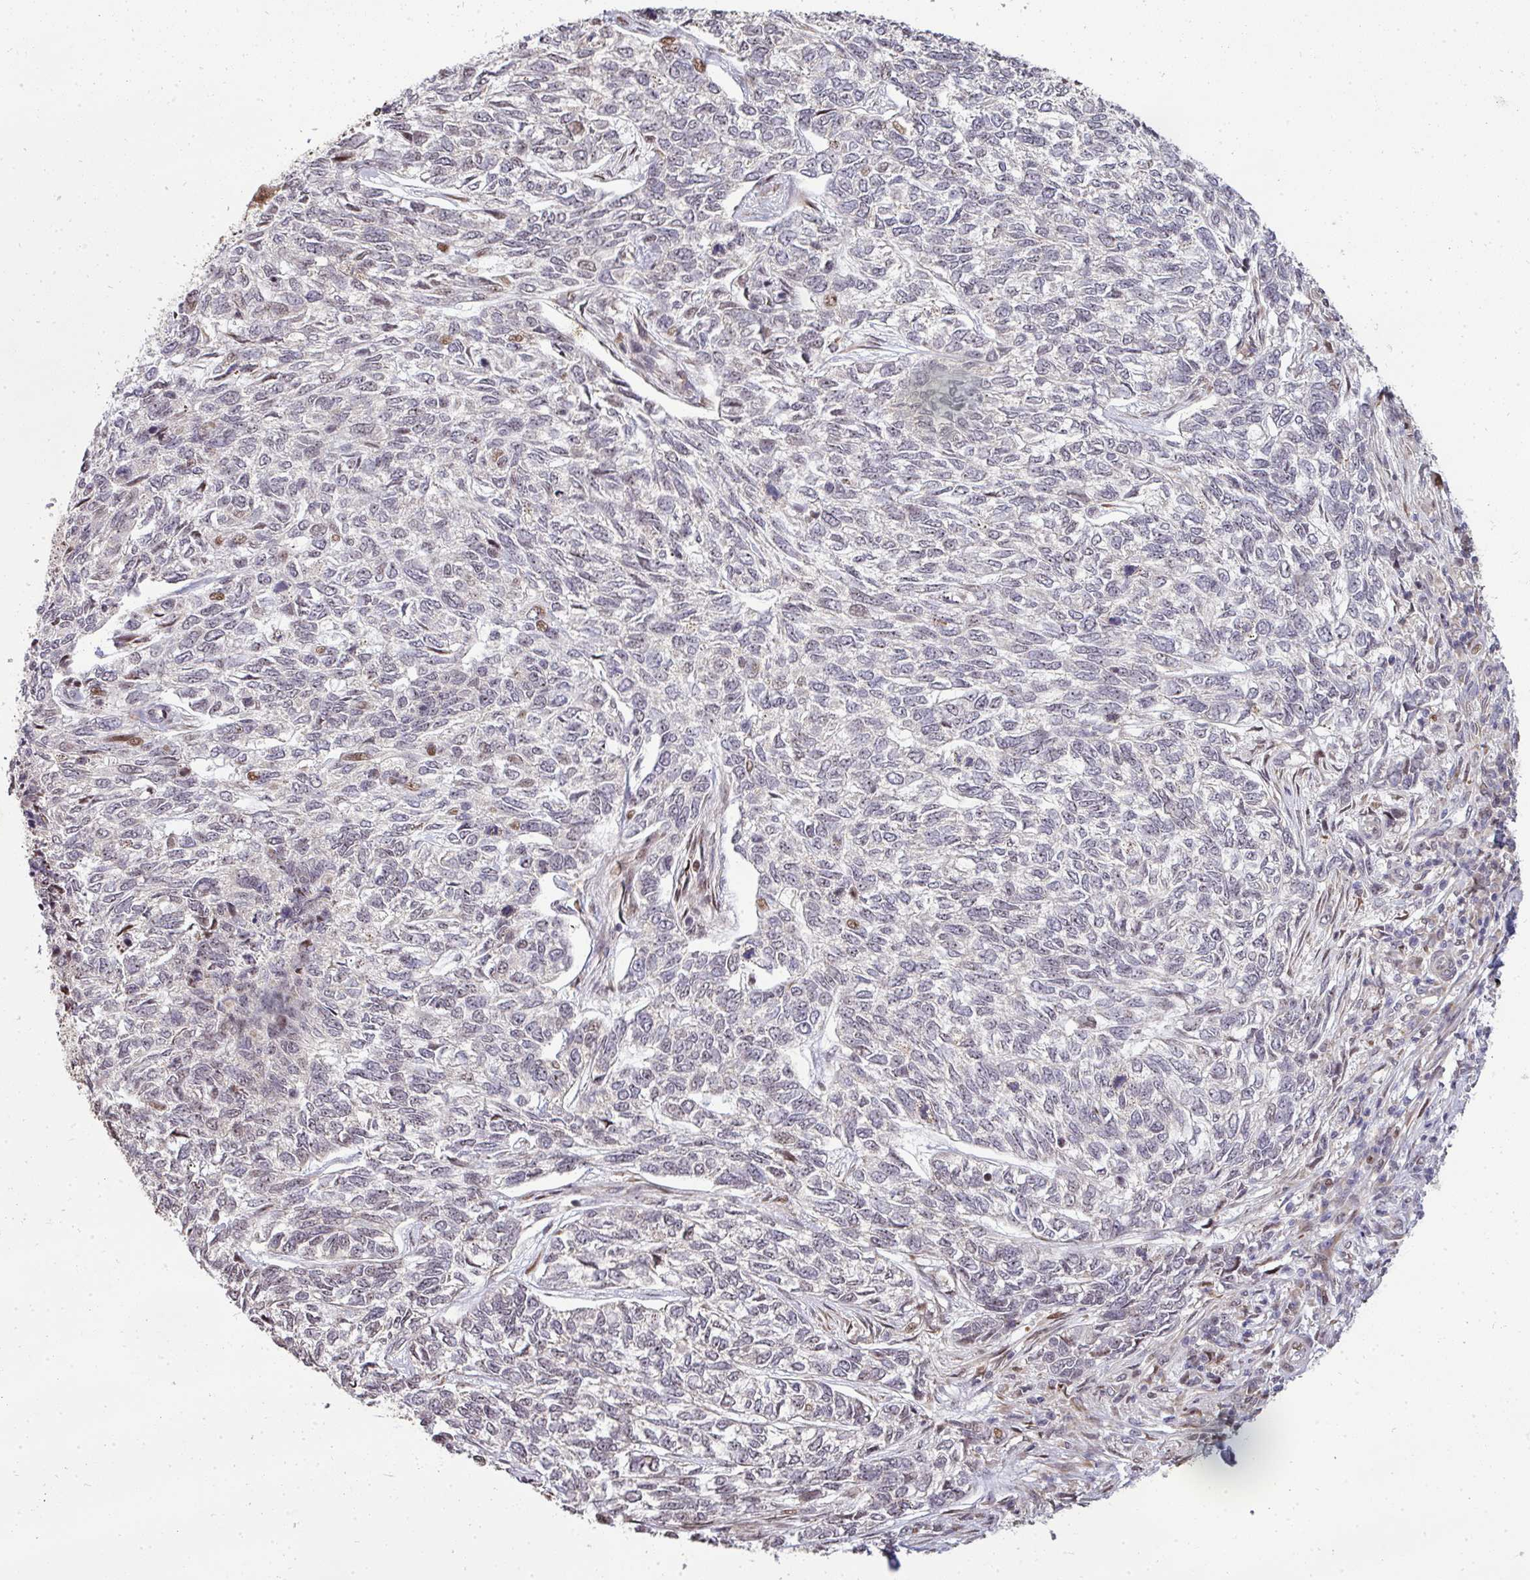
{"staining": {"intensity": "negative", "quantity": "none", "location": "none"}, "tissue": "skin cancer", "cell_type": "Tumor cells", "image_type": "cancer", "snomed": [{"axis": "morphology", "description": "Basal cell carcinoma"}, {"axis": "topography", "description": "Skin"}], "caption": "Image shows no protein staining in tumor cells of skin basal cell carcinoma tissue.", "gene": "PATZ1", "patient": {"sex": "female", "age": 65}}